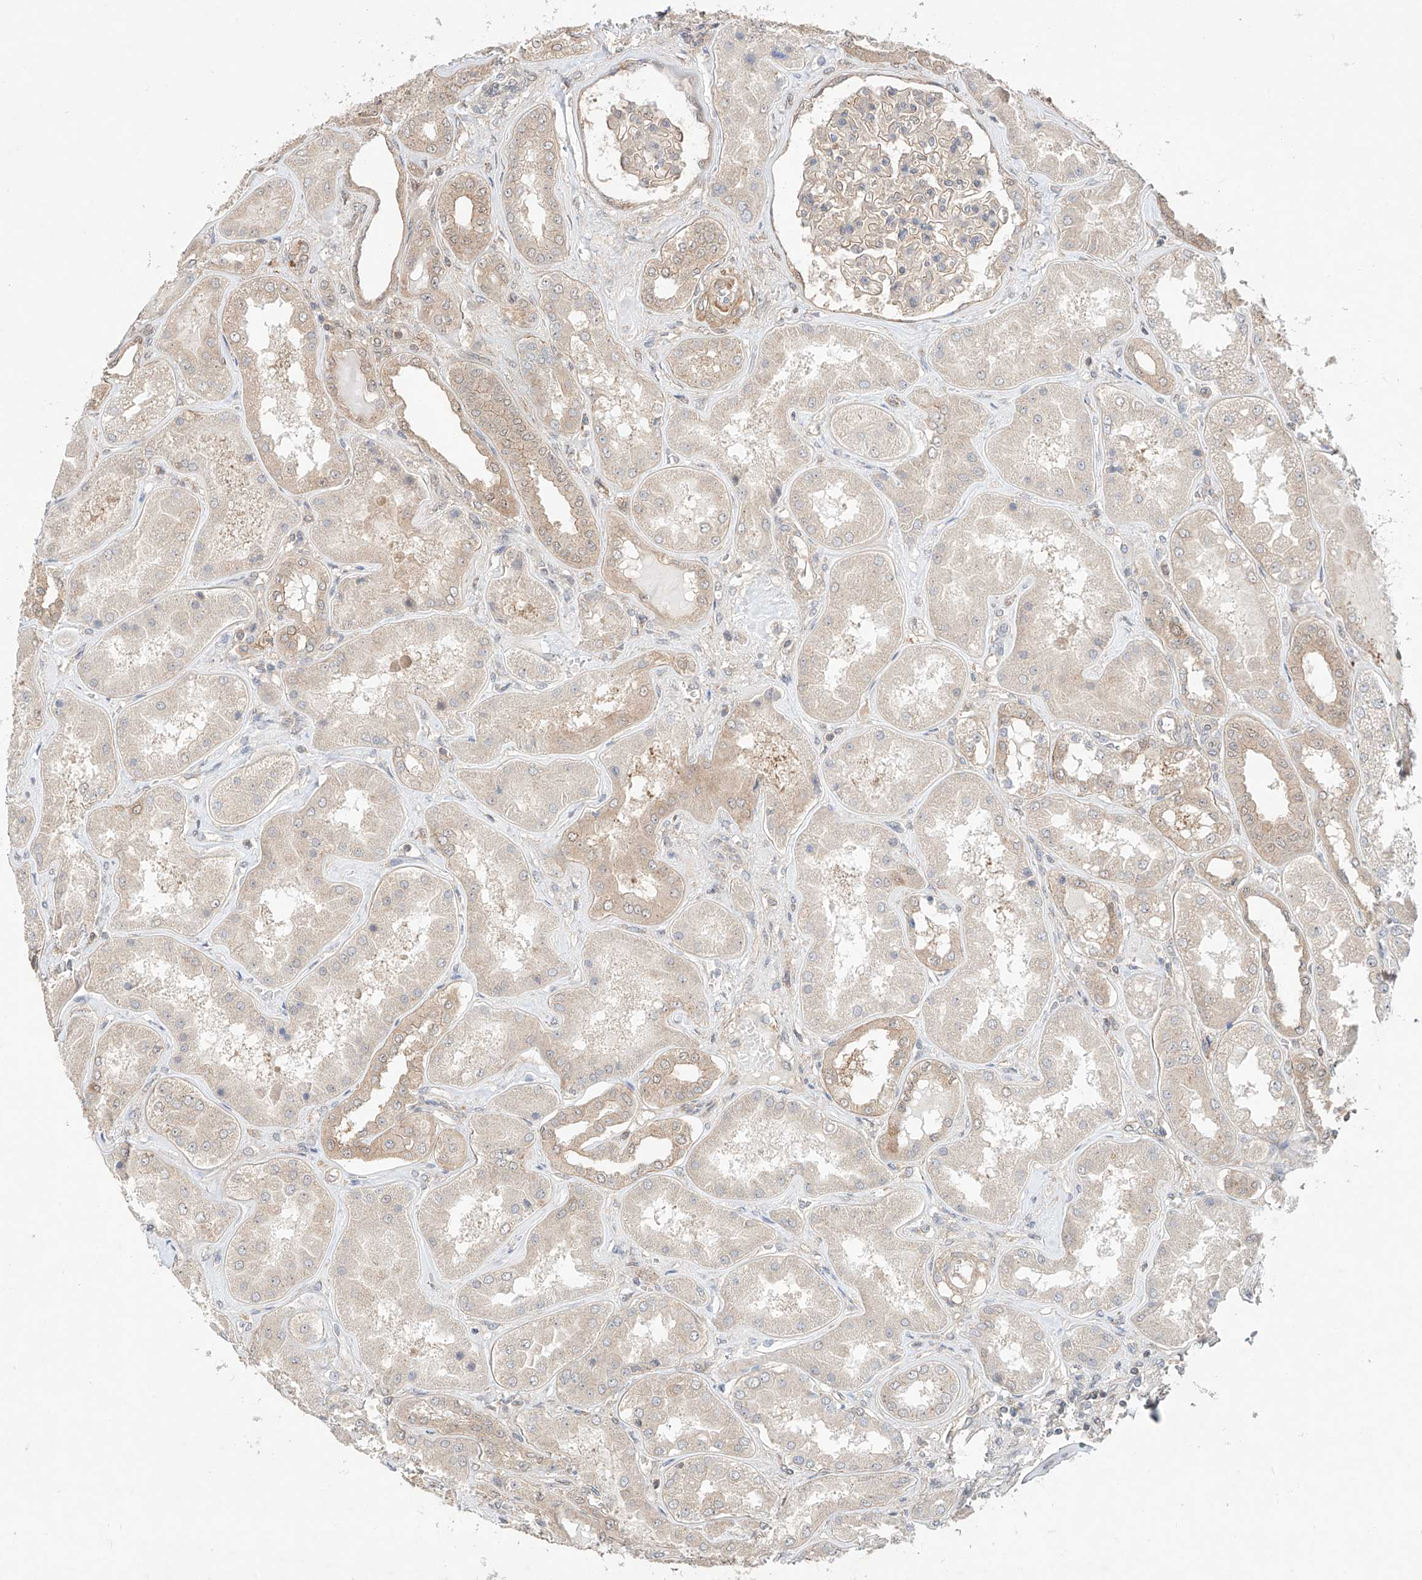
{"staining": {"intensity": "weak", "quantity": "<25%", "location": "cytoplasmic/membranous"}, "tissue": "kidney", "cell_type": "Cells in glomeruli", "image_type": "normal", "snomed": [{"axis": "morphology", "description": "Normal tissue, NOS"}, {"axis": "topography", "description": "Kidney"}], "caption": "Immunohistochemistry (IHC) histopathology image of benign kidney: kidney stained with DAB reveals no significant protein staining in cells in glomeruli. (DAB (3,3'-diaminobenzidine) immunohistochemistry (IHC) visualized using brightfield microscopy, high magnification).", "gene": "TSR2", "patient": {"sex": "female", "age": 56}}